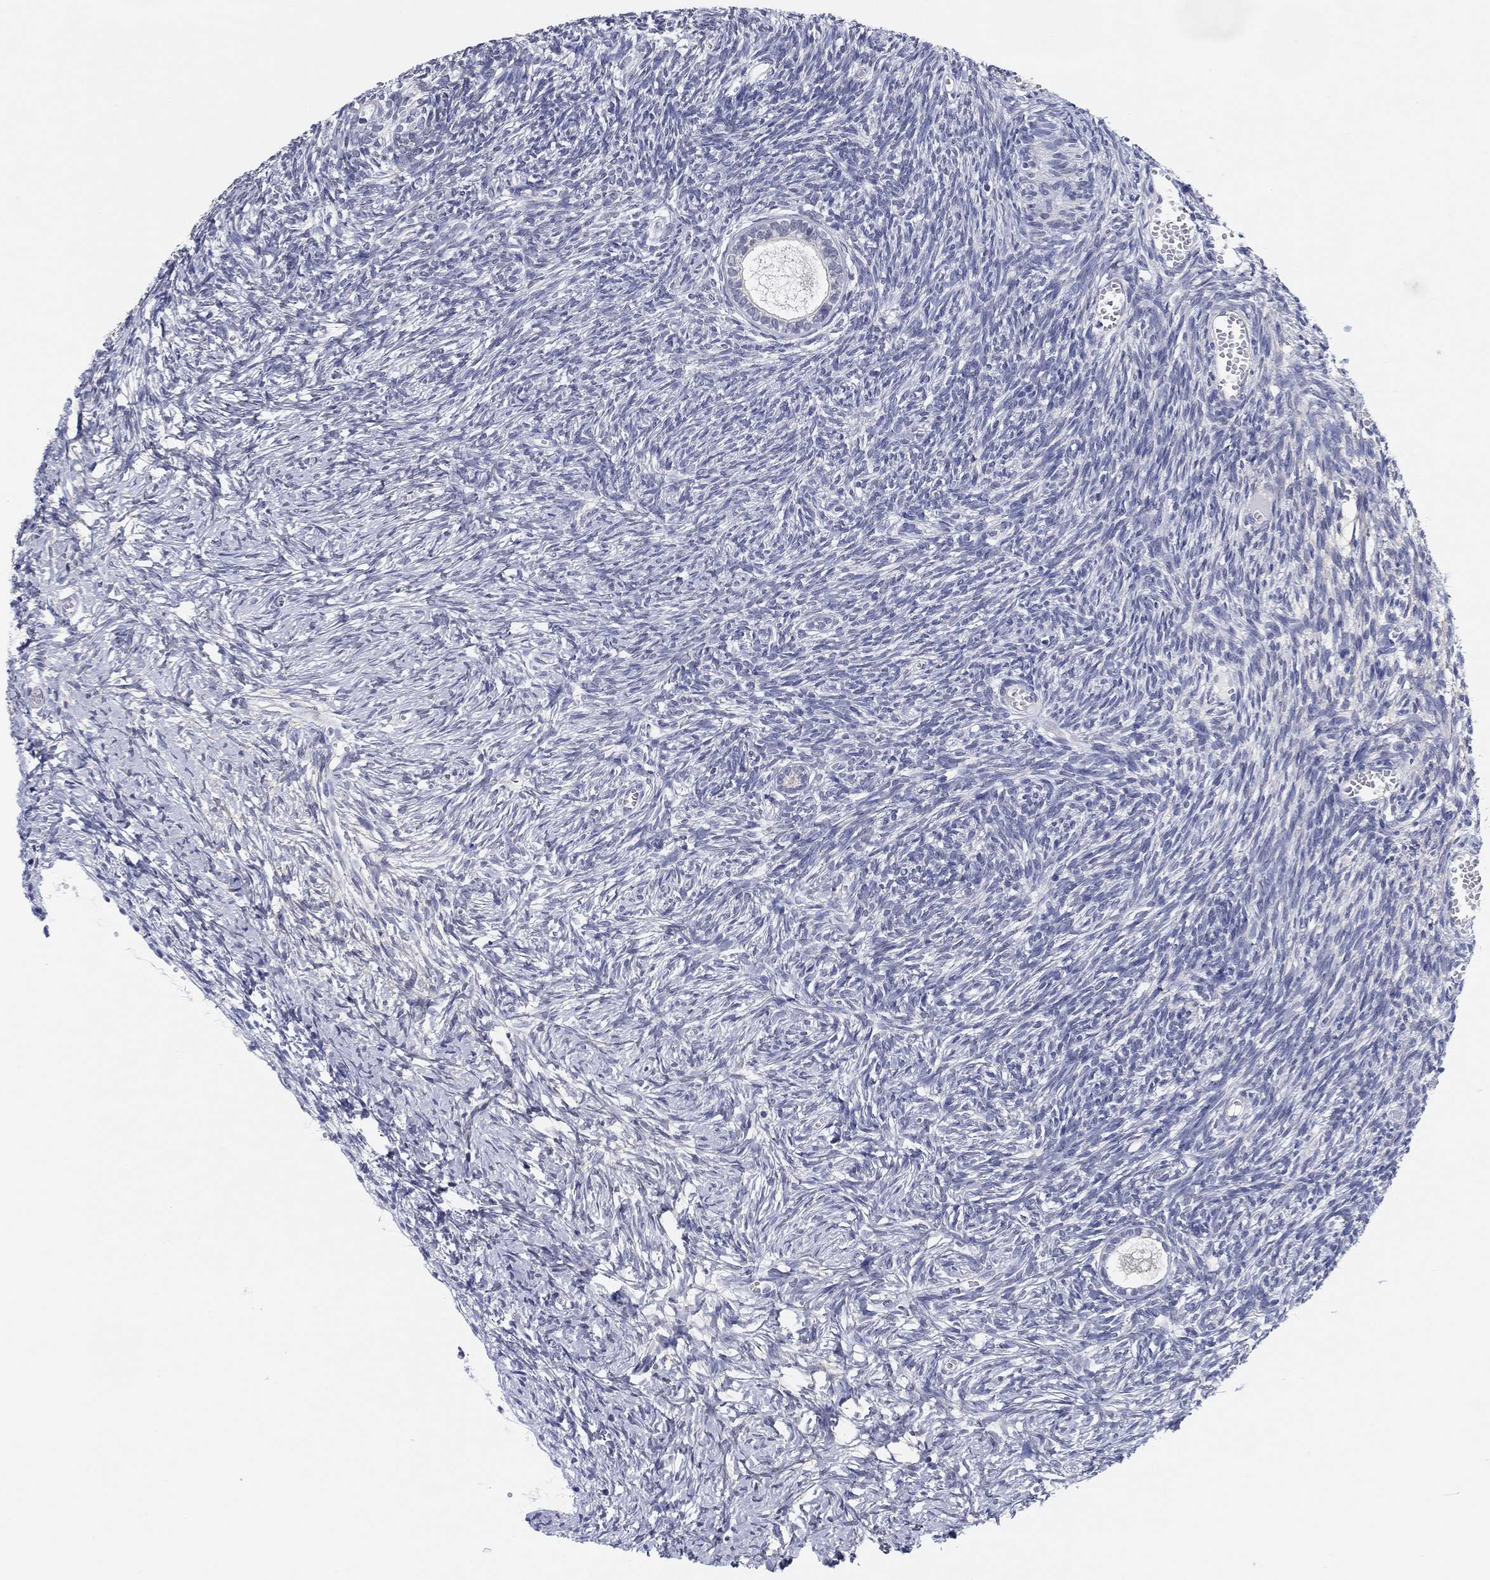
{"staining": {"intensity": "negative", "quantity": "none", "location": "none"}, "tissue": "ovary", "cell_type": "Follicle cells", "image_type": "normal", "snomed": [{"axis": "morphology", "description": "Normal tissue, NOS"}, {"axis": "topography", "description": "Ovary"}], "caption": "The image displays no staining of follicle cells in benign ovary.", "gene": "OTUB2", "patient": {"sex": "female", "age": 43}}